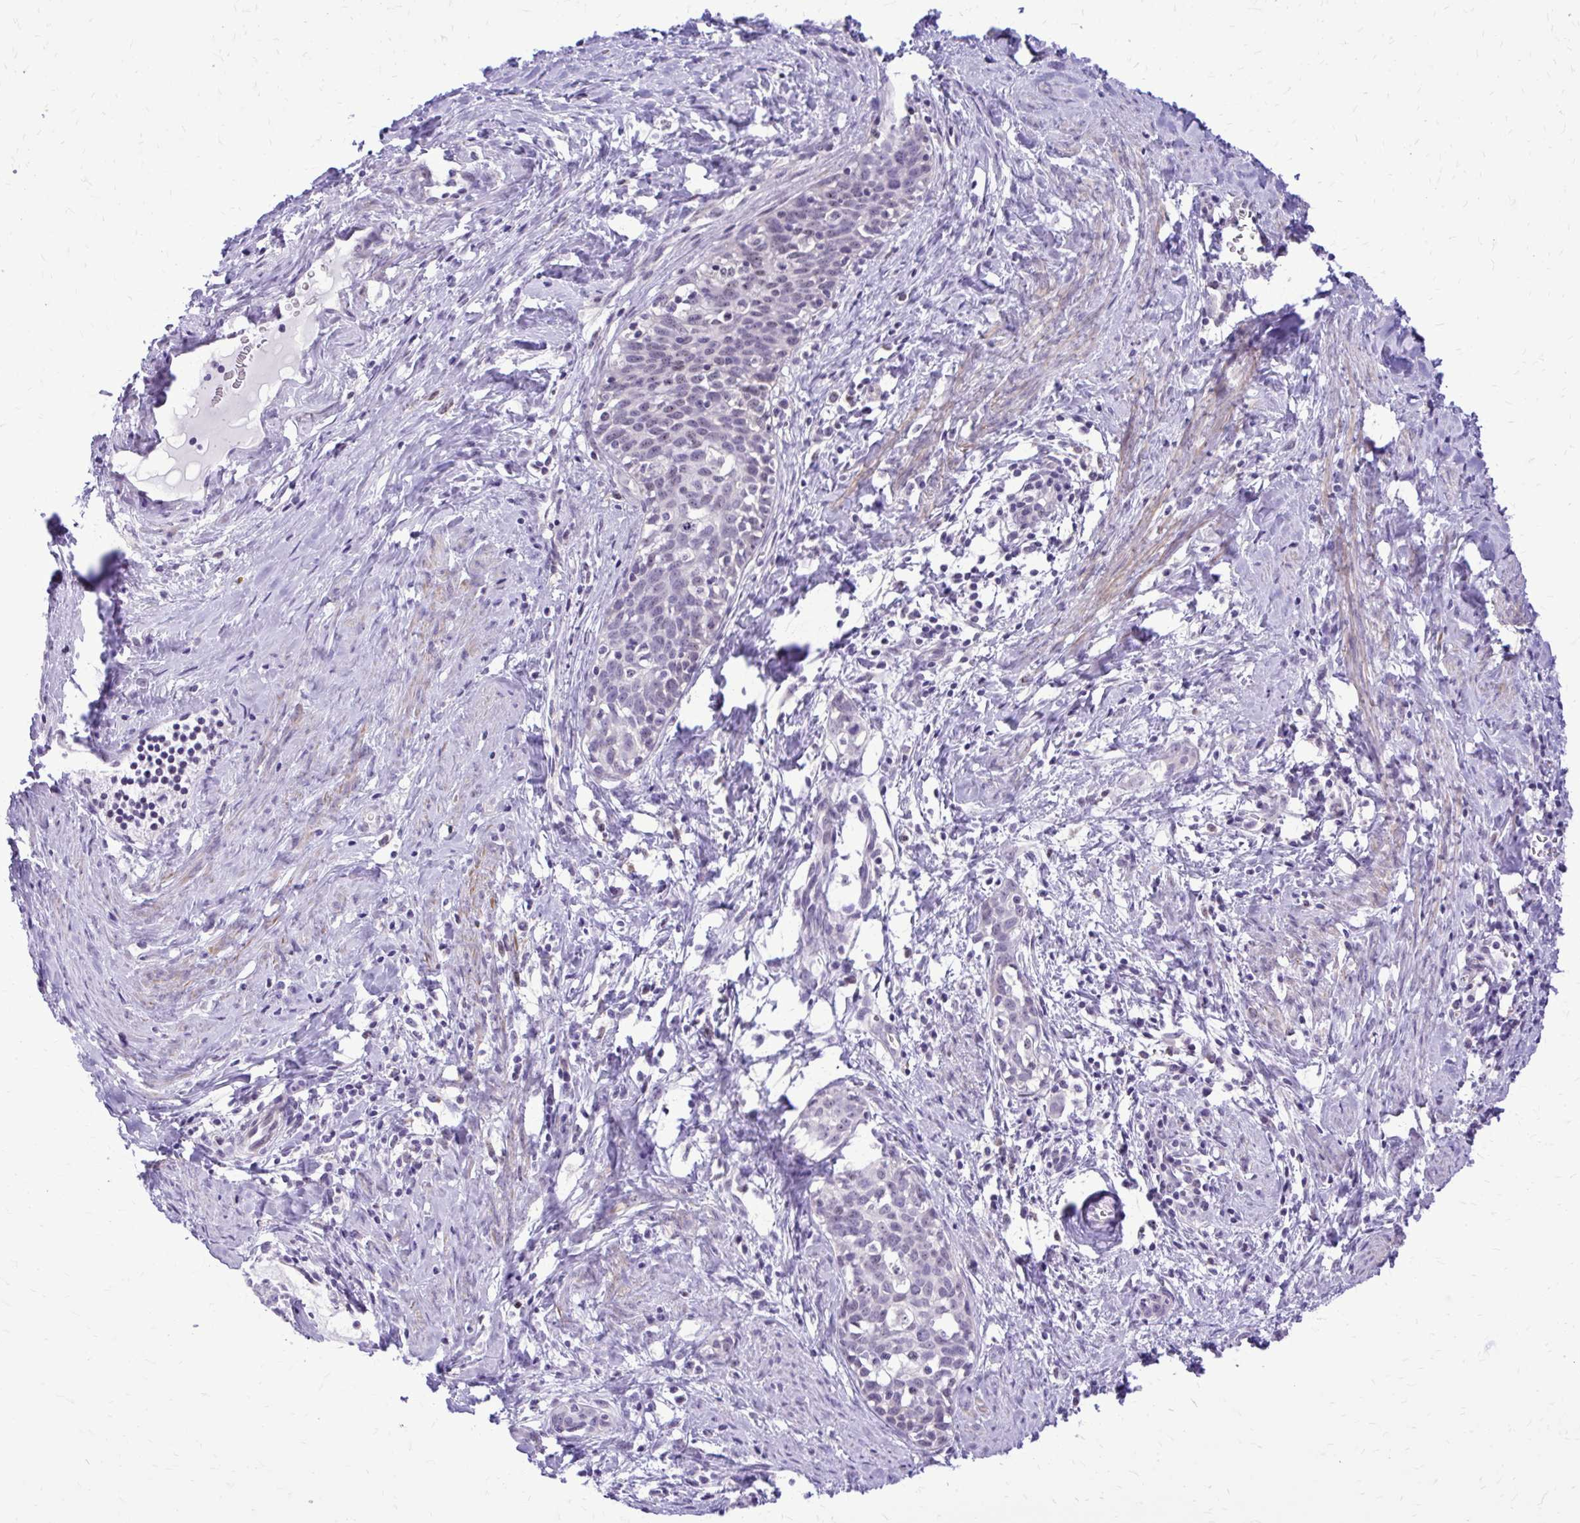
{"staining": {"intensity": "weak", "quantity": "<25%", "location": "nuclear"}, "tissue": "cervical cancer", "cell_type": "Tumor cells", "image_type": "cancer", "snomed": [{"axis": "morphology", "description": "Squamous cell carcinoma, NOS"}, {"axis": "topography", "description": "Cervix"}], "caption": "Tumor cells show no significant positivity in cervical squamous cell carcinoma.", "gene": "RASL11B", "patient": {"sex": "female", "age": 52}}